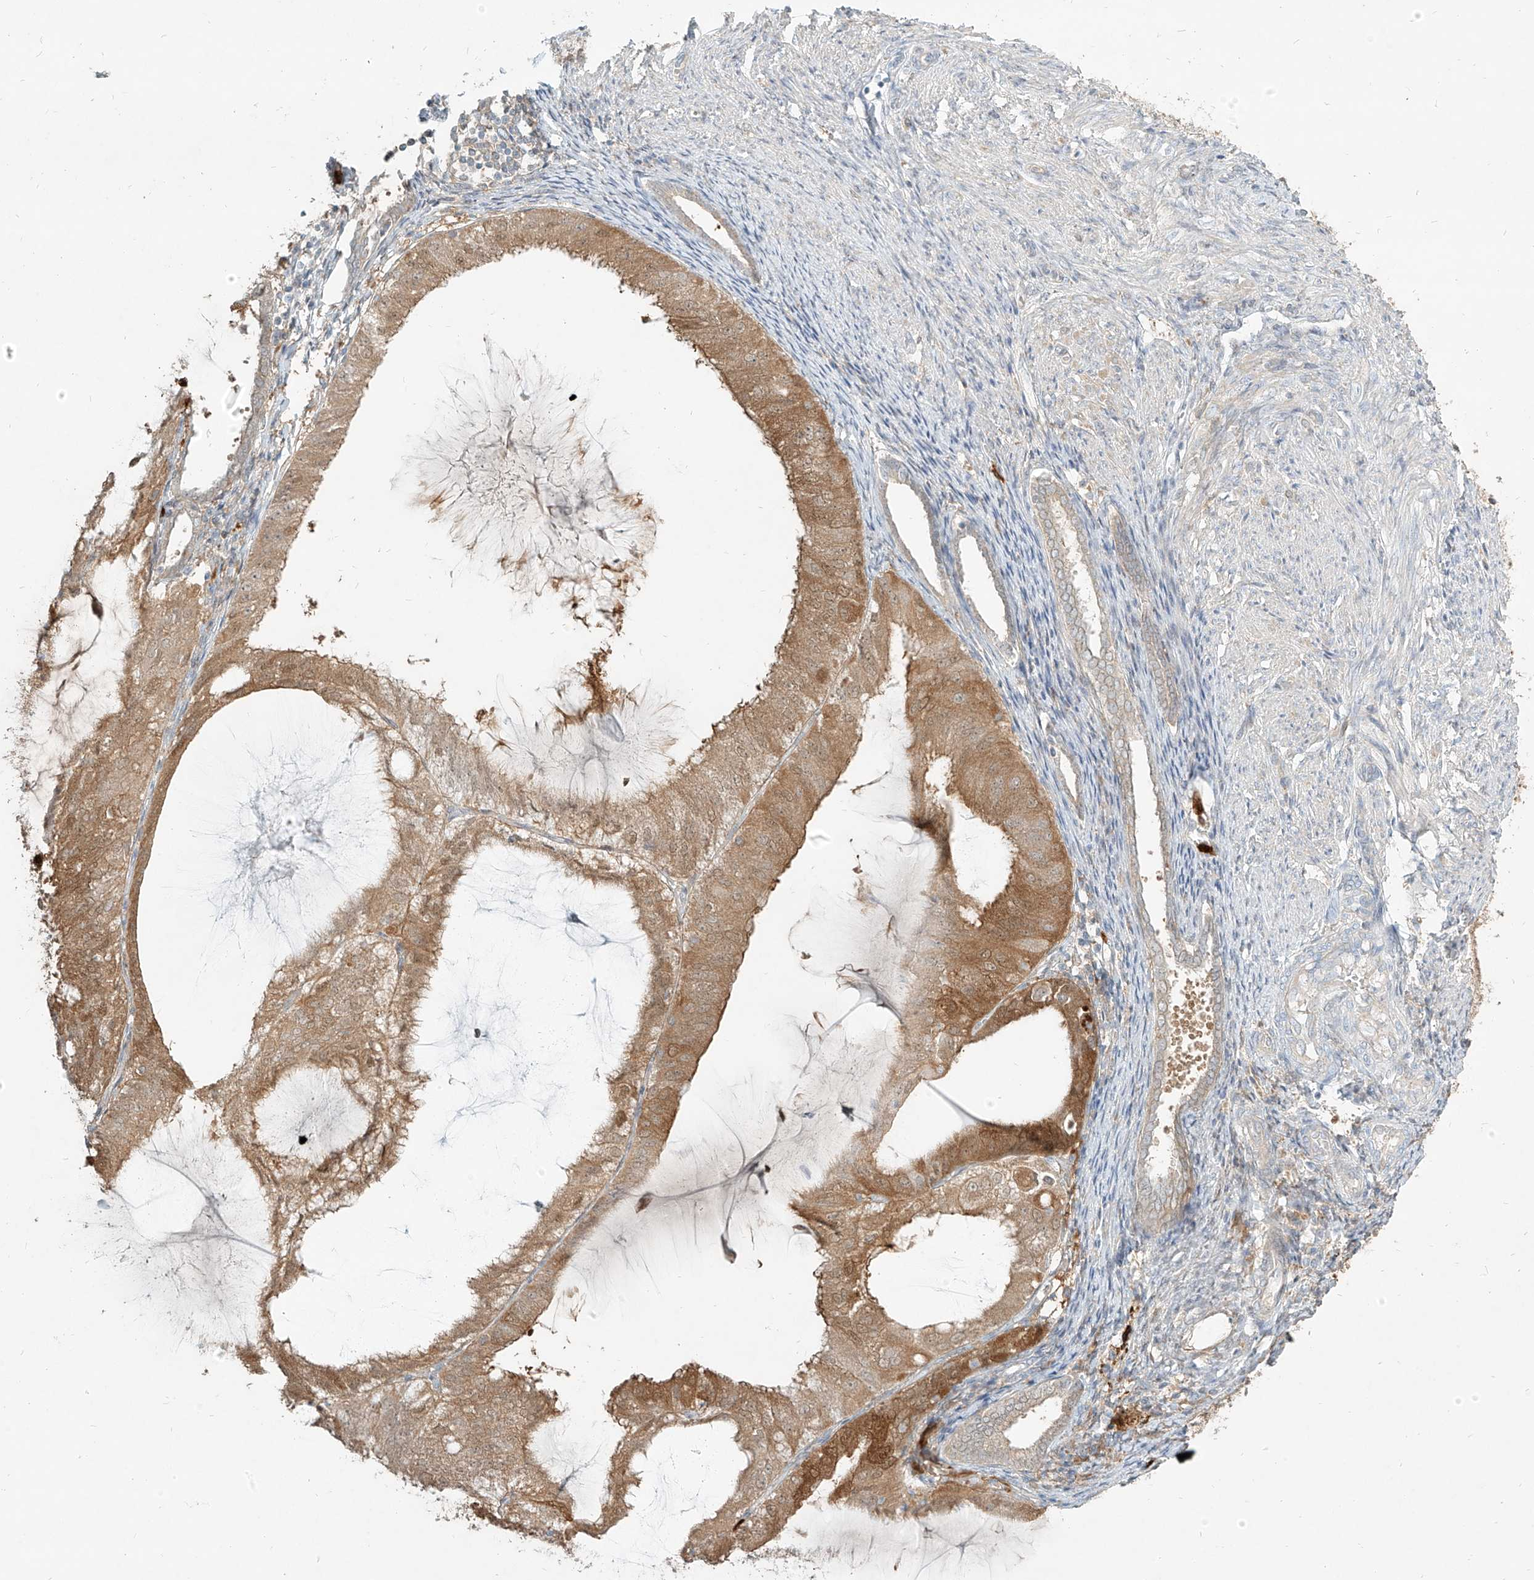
{"staining": {"intensity": "moderate", "quantity": ">75%", "location": "cytoplasmic/membranous"}, "tissue": "endometrial cancer", "cell_type": "Tumor cells", "image_type": "cancer", "snomed": [{"axis": "morphology", "description": "Adenocarcinoma, NOS"}, {"axis": "topography", "description": "Endometrium"}], "caption": "Moderate cytoplasmic/membranous positivity is appreciated in about >75% of tumor cells in endometrial adenocarcinoma.", "gene": "PGD", "patient": {"sex": "female", "age": 81}}